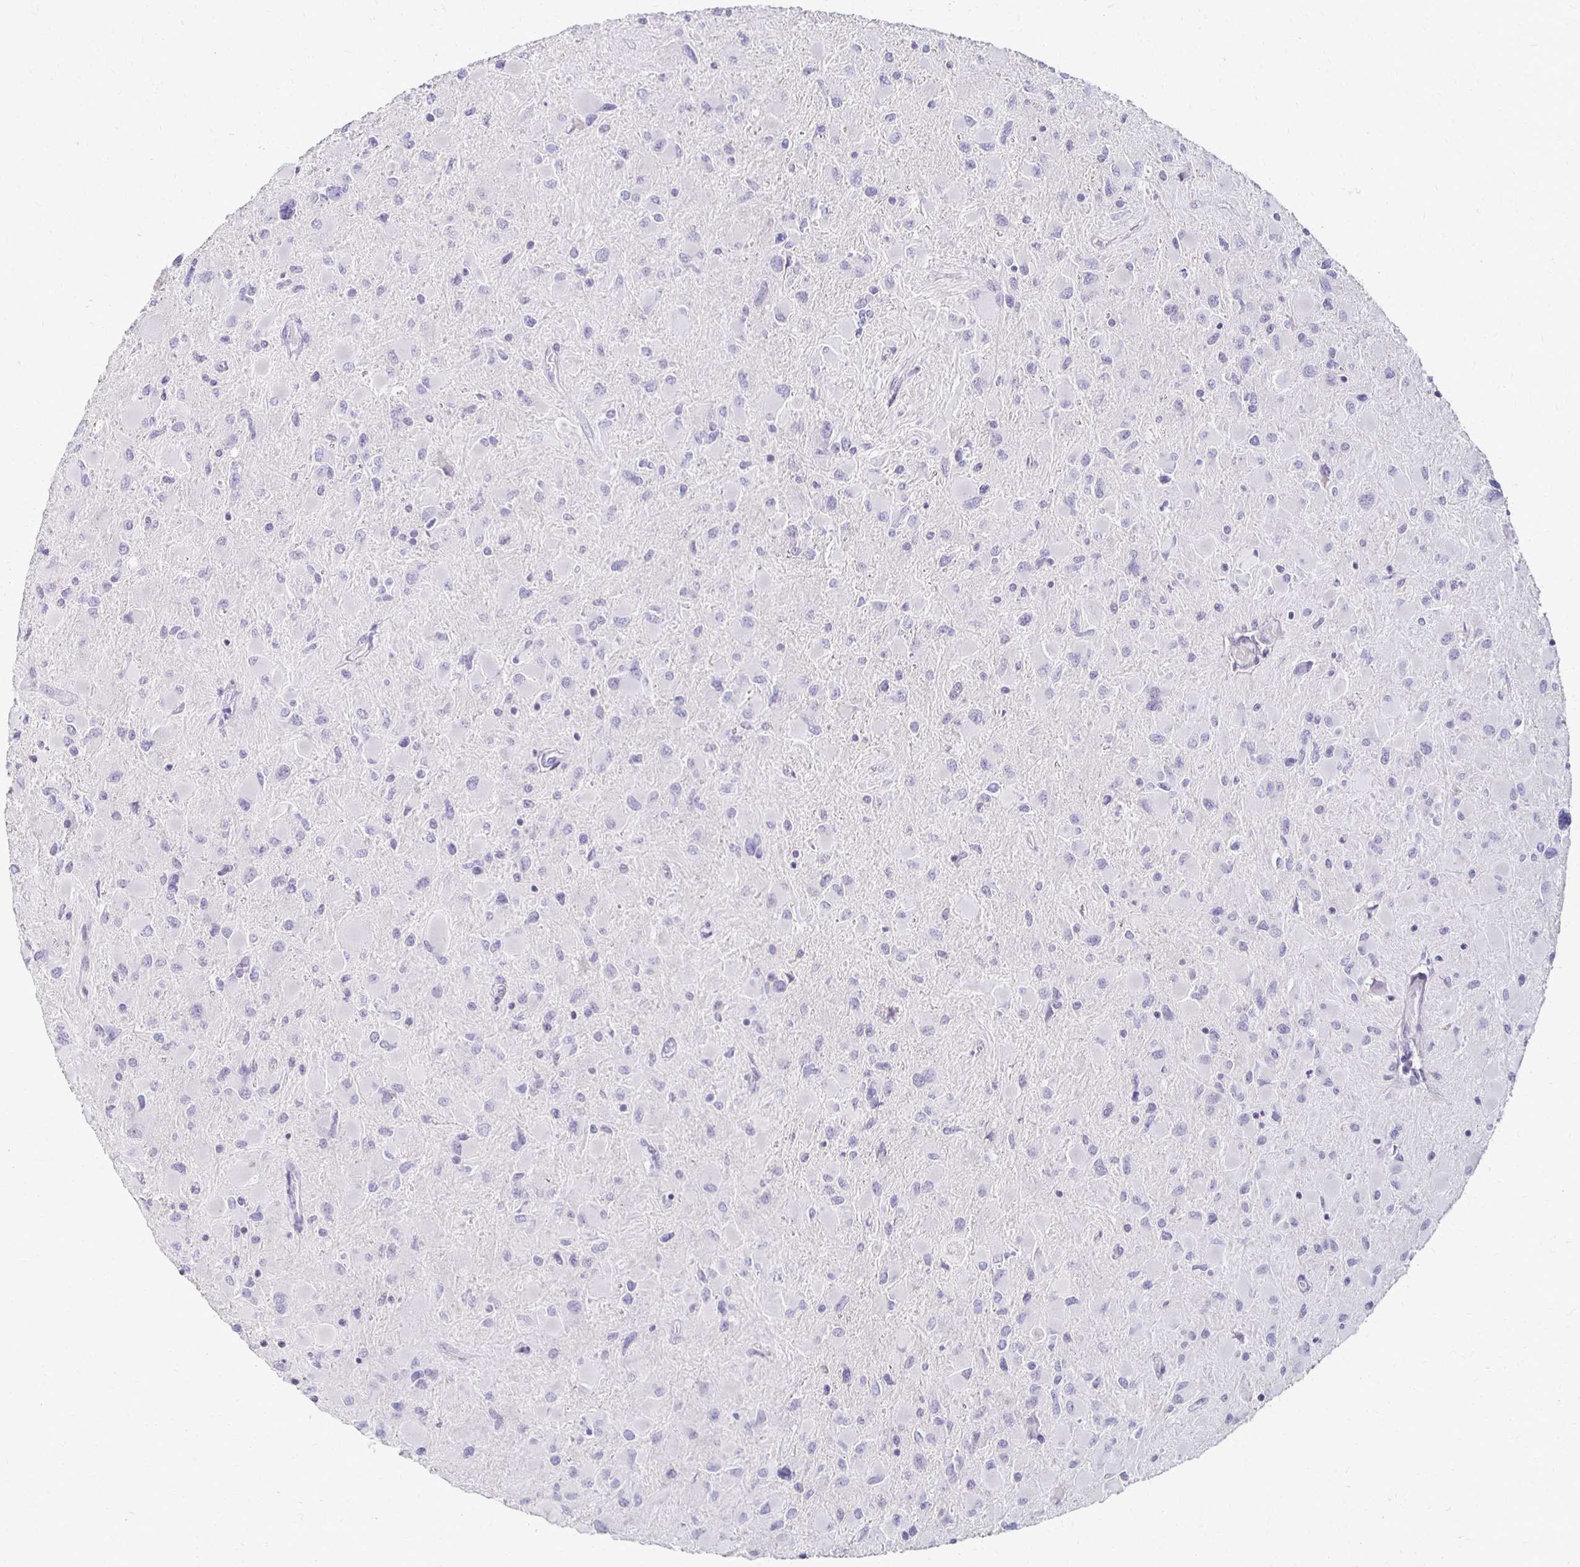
{"staining": {"intensity": "negative", "quantity": "none", "location": "none"}, "tissue": "glioma", "cell_type": "Tumor cells", "image_type": "cancer", "snomed": [{"axis": "morphology", "description": "Glioma, malignant, High grade"}, {"axis": "topography", "description": "Cerebral cortex"}], "caption": "Immunohistochemical staining of high-grade glioma (malignant) displays no significant staining in tumor cells.", "gene": "FOXO4", "patient": {"sex": "female", "age": 36}}